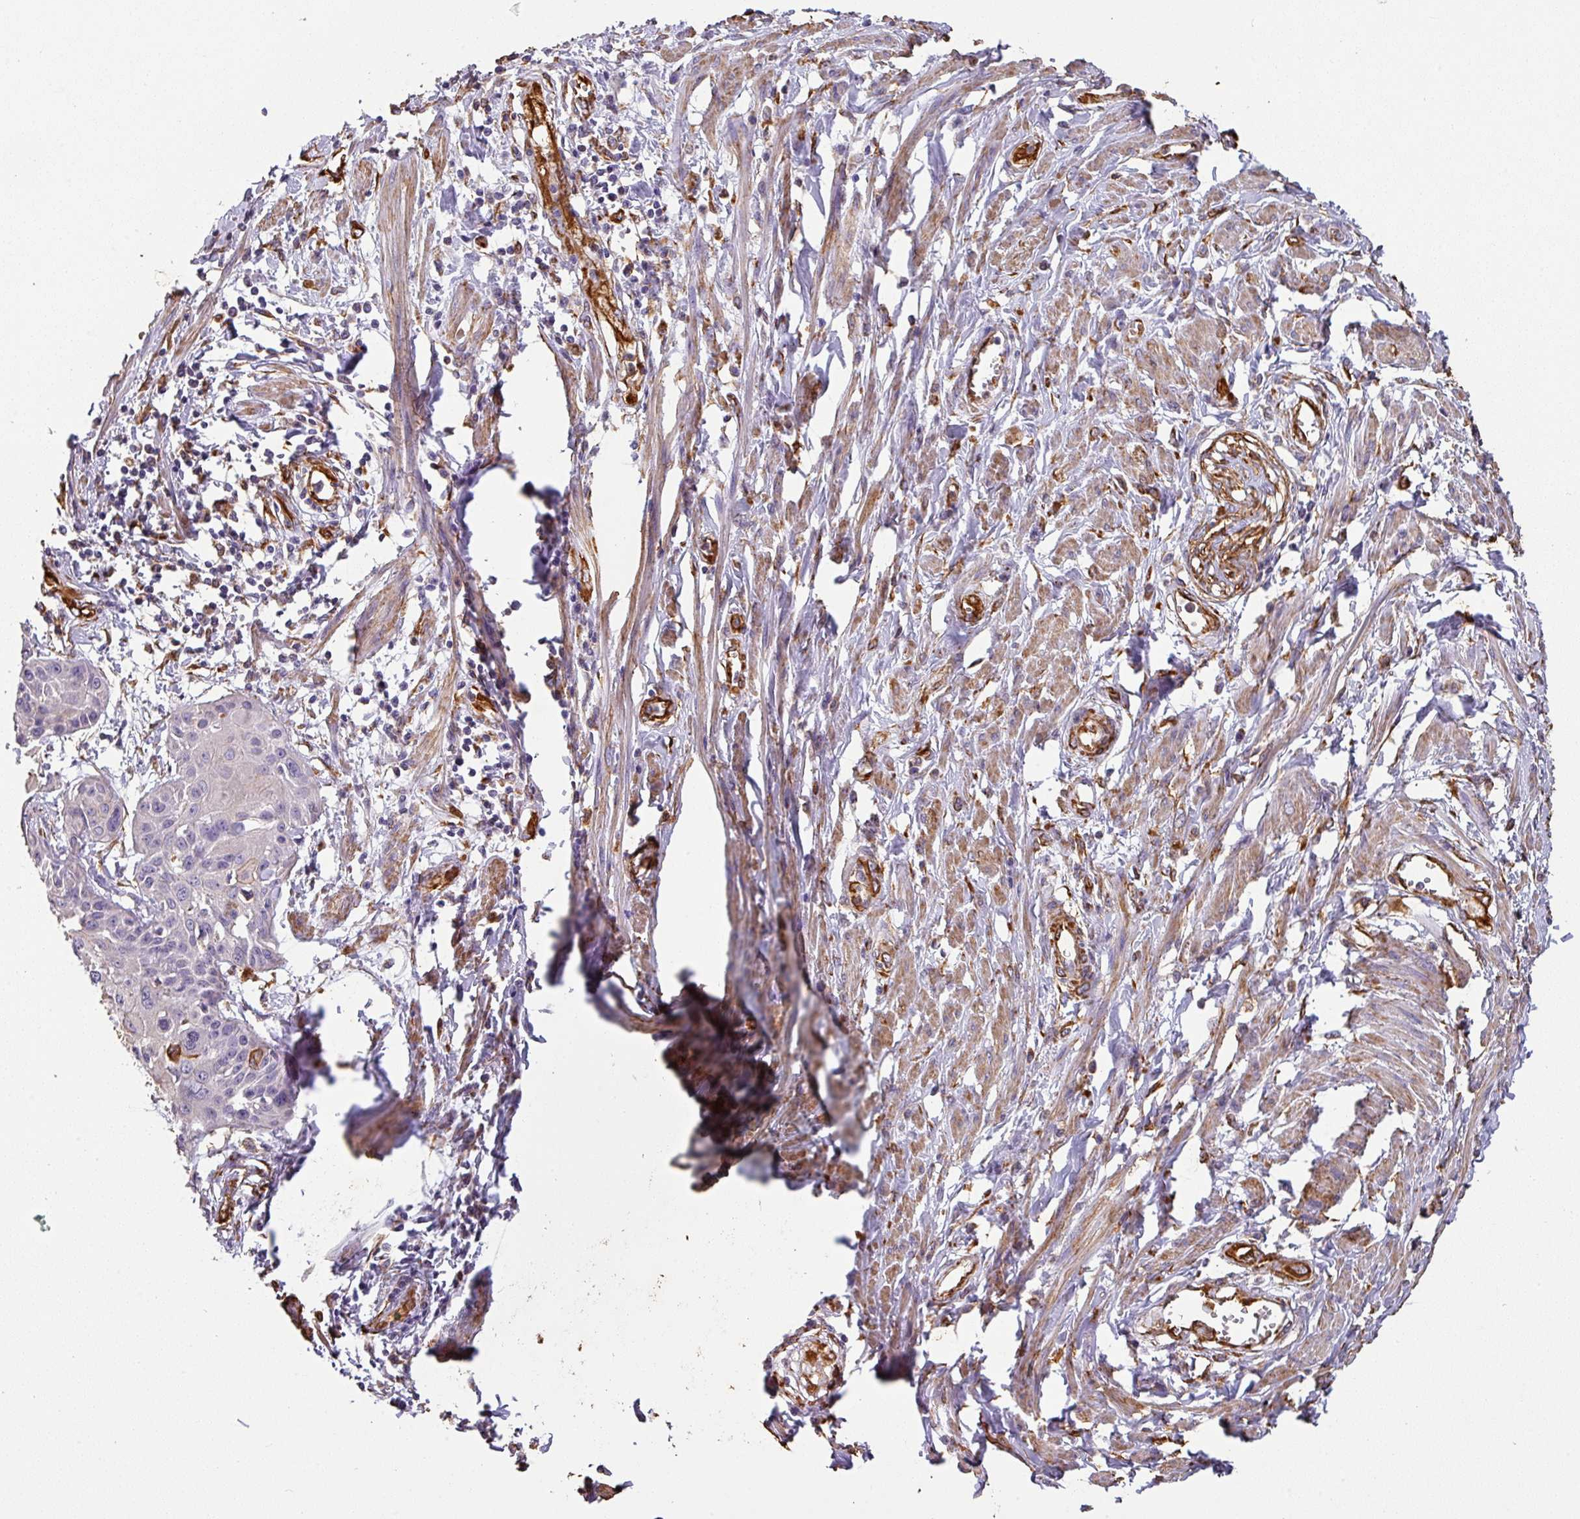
{"staining": {"intensity": "weak", "quantity": "<25%", "location": "cytoplasmic/membranous"}, "tissue": "cervical cancer", "cell_type": "Tumor cells", "image_type": "cancer", "snomed": [{"axis": "morphology", "description": "Squamous cell carcinoma, NOS"}, {"axis": "topography", "description": "Cervix"}], "caption": "Immunohistochemistry image of neoplastic tissue: cervical cancer (squamous cell carcinoma) stained with DAB demonstrates no significant protein positivity in tumor cells. (Brightfield microscopy of DAB (3,3'-diaminobenzidine) immunohistochemistry at high magnification).", "gene": "ZNF280C", "patient": {"sex": "female", "age": 57}}